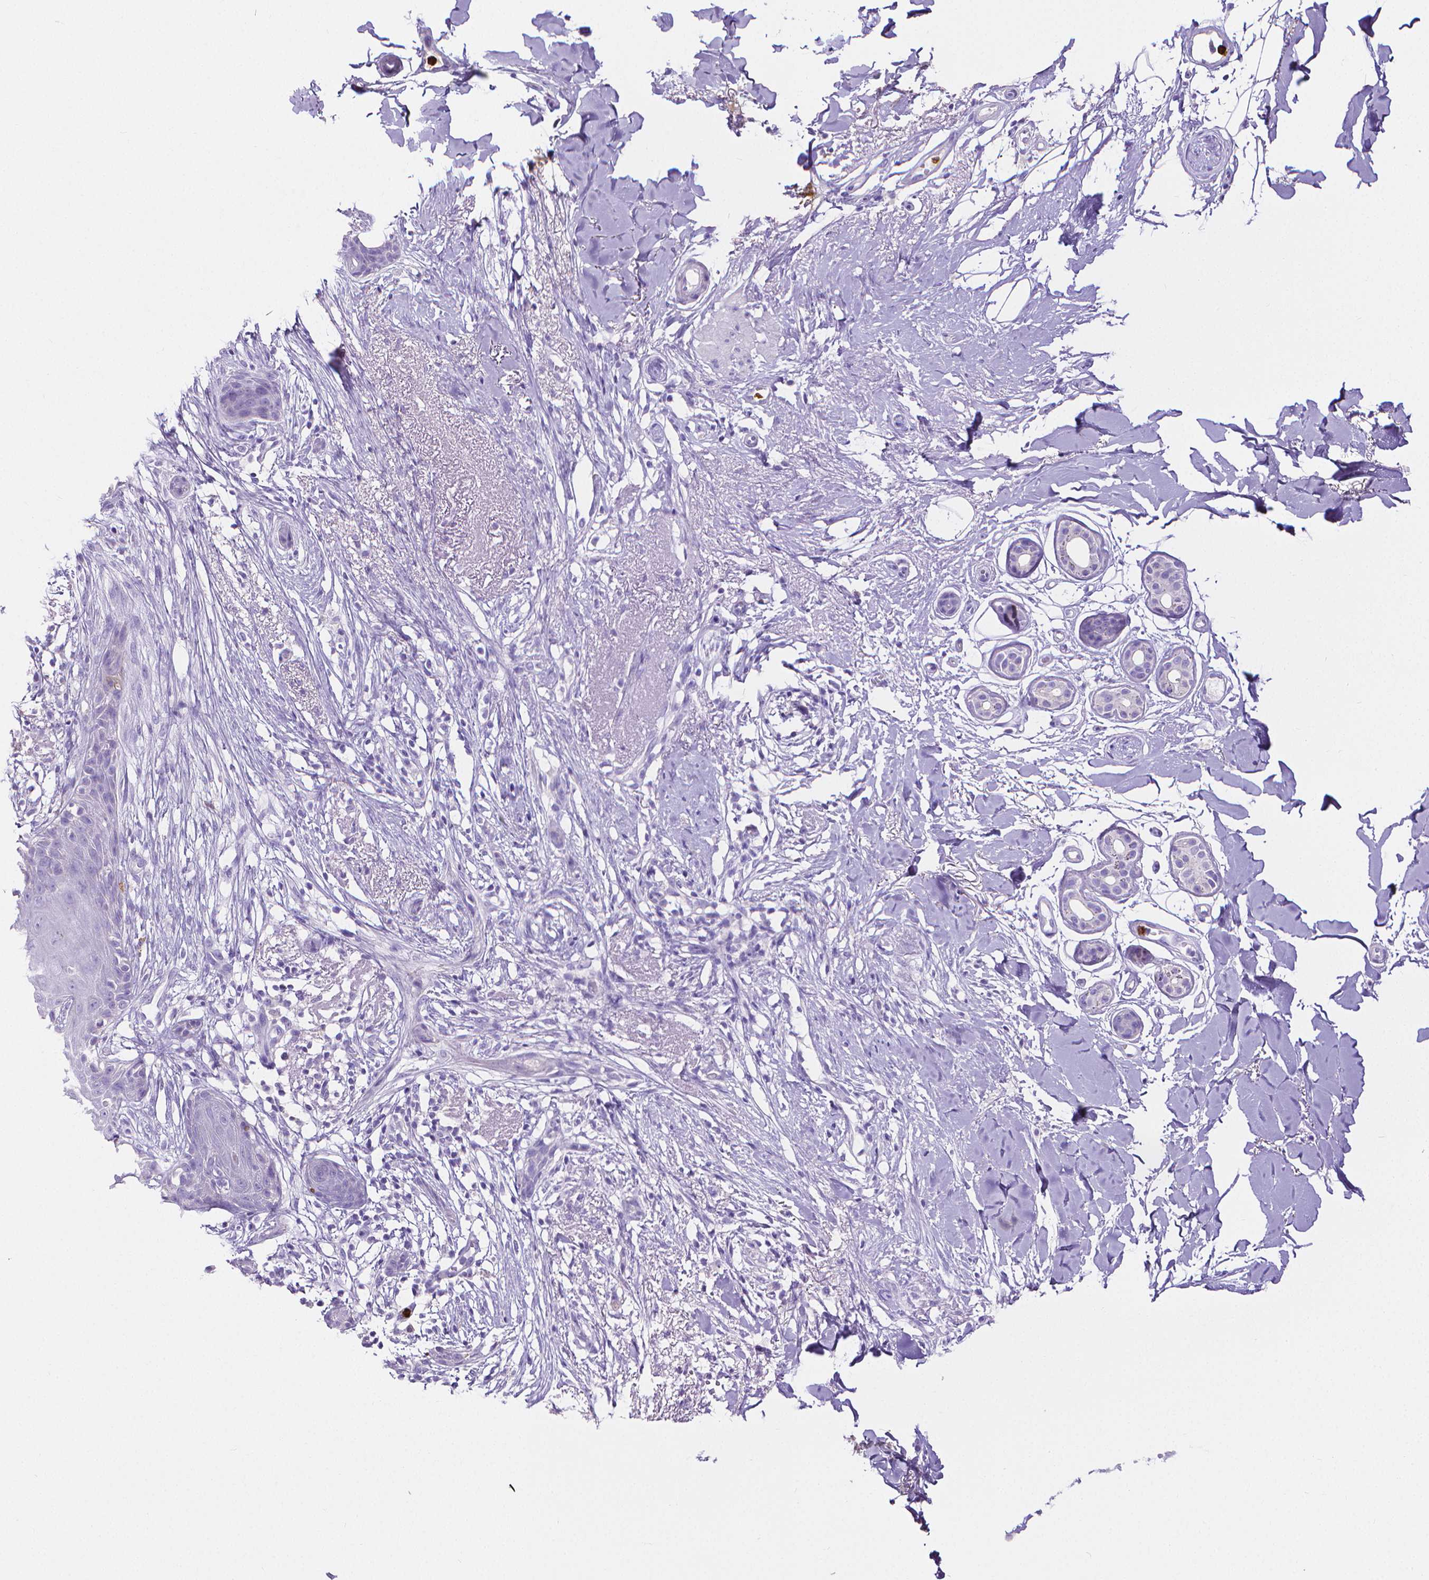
{"staining": {"intensity": "negative", "quantity": "none", "location": "none"}, "tissue": "skin cancer", "cell_type": "Tumor cells", "image_type": "cancer", "snomed": [{"axis": "morphology", "description": "Normal tissue, NOS"}, {"axis": "morphology", "description": "Basal cell carcinoma"}, {"axis": "topography", "description": "Skin"}], "caption": "Protein analysis of skin basal cell carcinoma reveals no significant positivity in tumor cells.", "gene": "MMP9", "patient": {"sex": "male", "age": 84}}